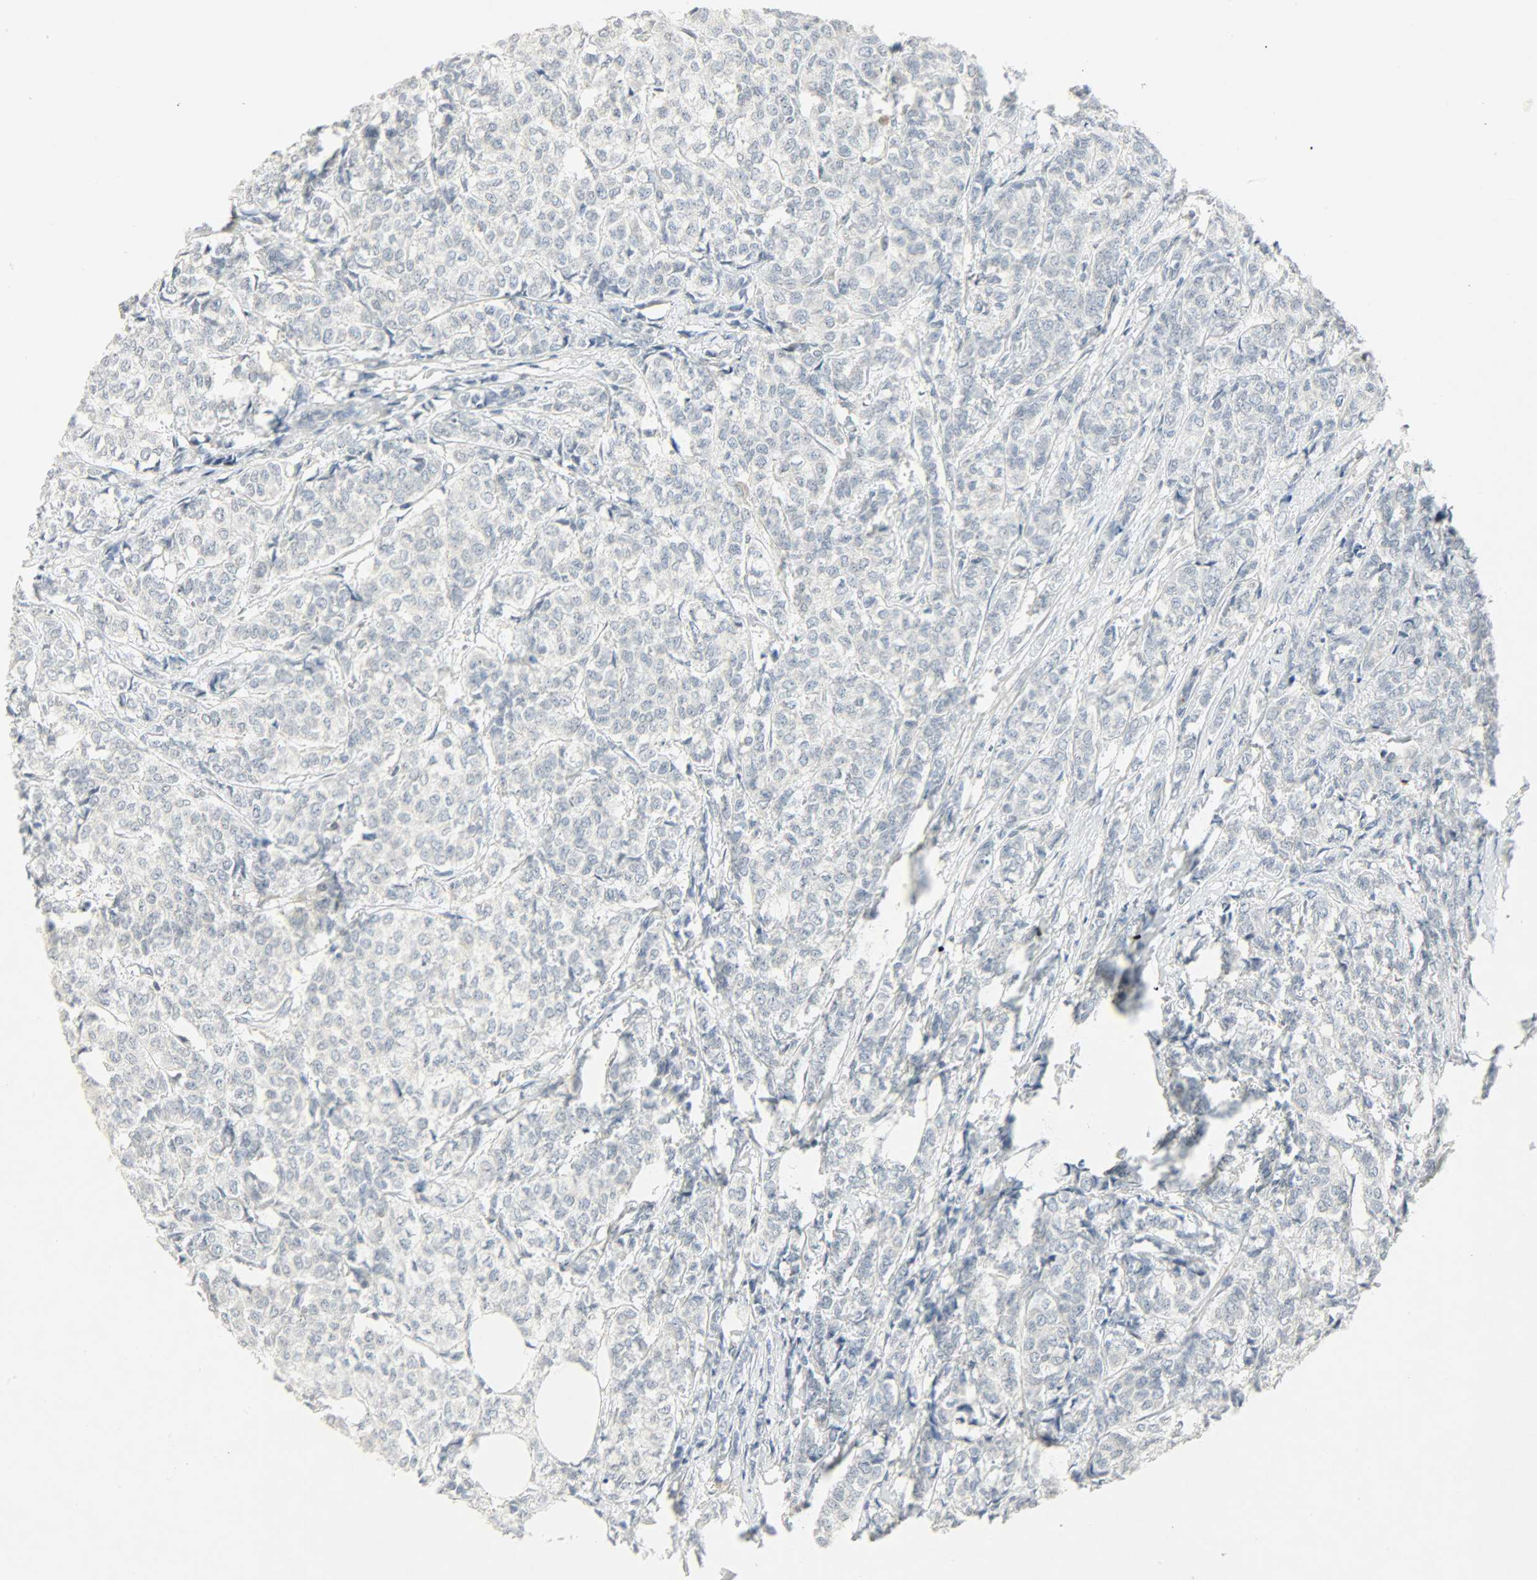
{"staining": {"intensity": "negative", "quantity": "none", "location": "none"}, "tissue": "breast cancer", "cell_type": "Tumor cells", "image_type": "cancer", "snomed": [{"axis": "morphology", "description": "Lobular carcinoma"}, {"axis": "topography", "description": "Breast"}], "caption": "High magnification brightfield microscopy of breast lobular carcinoma stained with DAB (brown) and counterstained with hematoxylin (blue): tumor cells show no significant staining.", "gene": "CAMK4", "patient": {"sex": "female", "age": 60}}